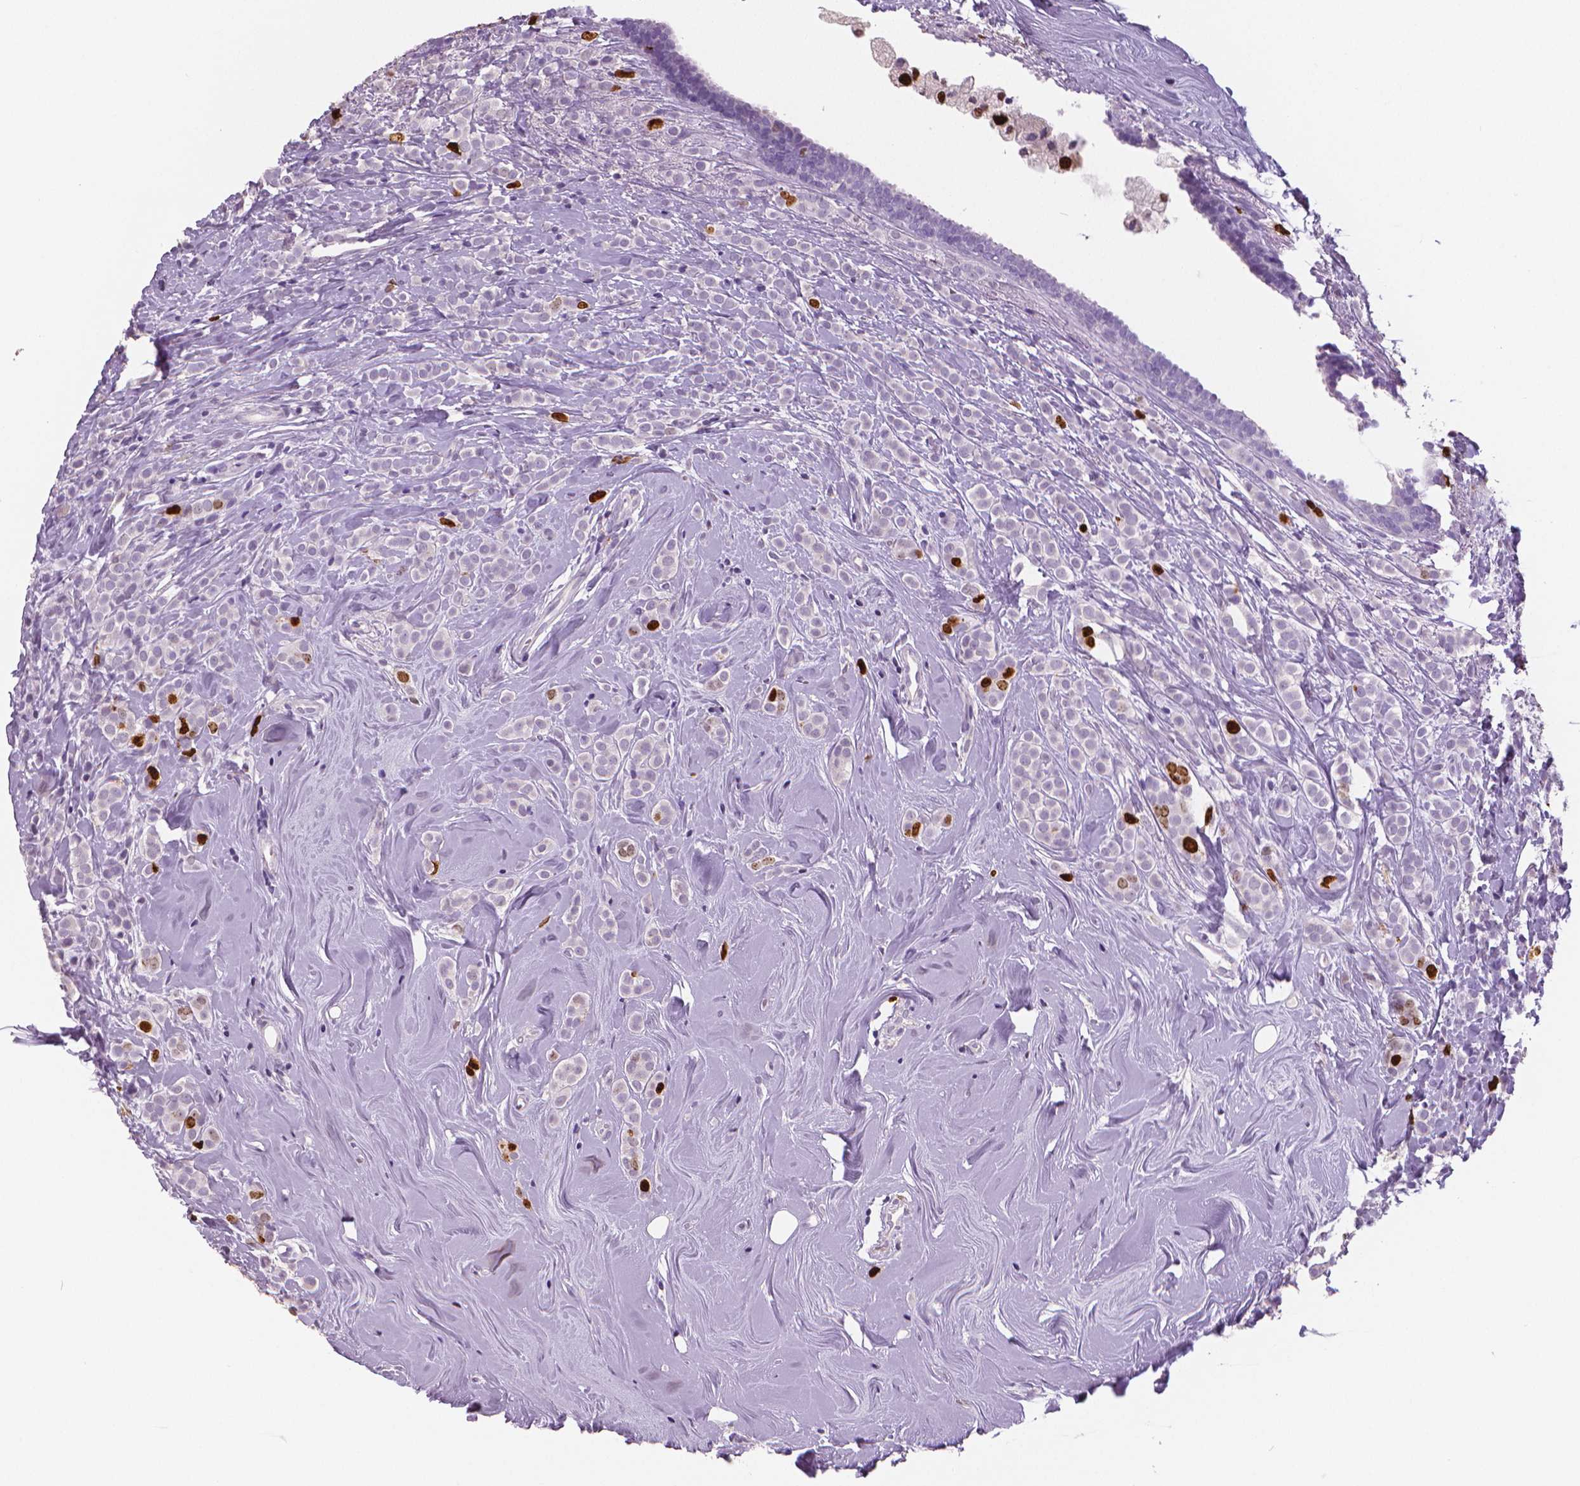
{"staining": {"intensity": "strong", "quantity": "<25%", "location": "nuclear"}, "tissue": "breast cancer", "cell_type": "Tumor cells", "image_type": "cancer", "snomed": [{"axis": "morphology", "description": "Lobular carcinoma"}, {"axis": "topography", "description": "Breast"}], "caption": "Immunohistochemical staining of breast cancer (lobular carcinoma) shows strong nuclear protein positivity in about <25% of tumor cells.", "gene": "MKI67", "patient": {"sex": "female", "age": 49}}